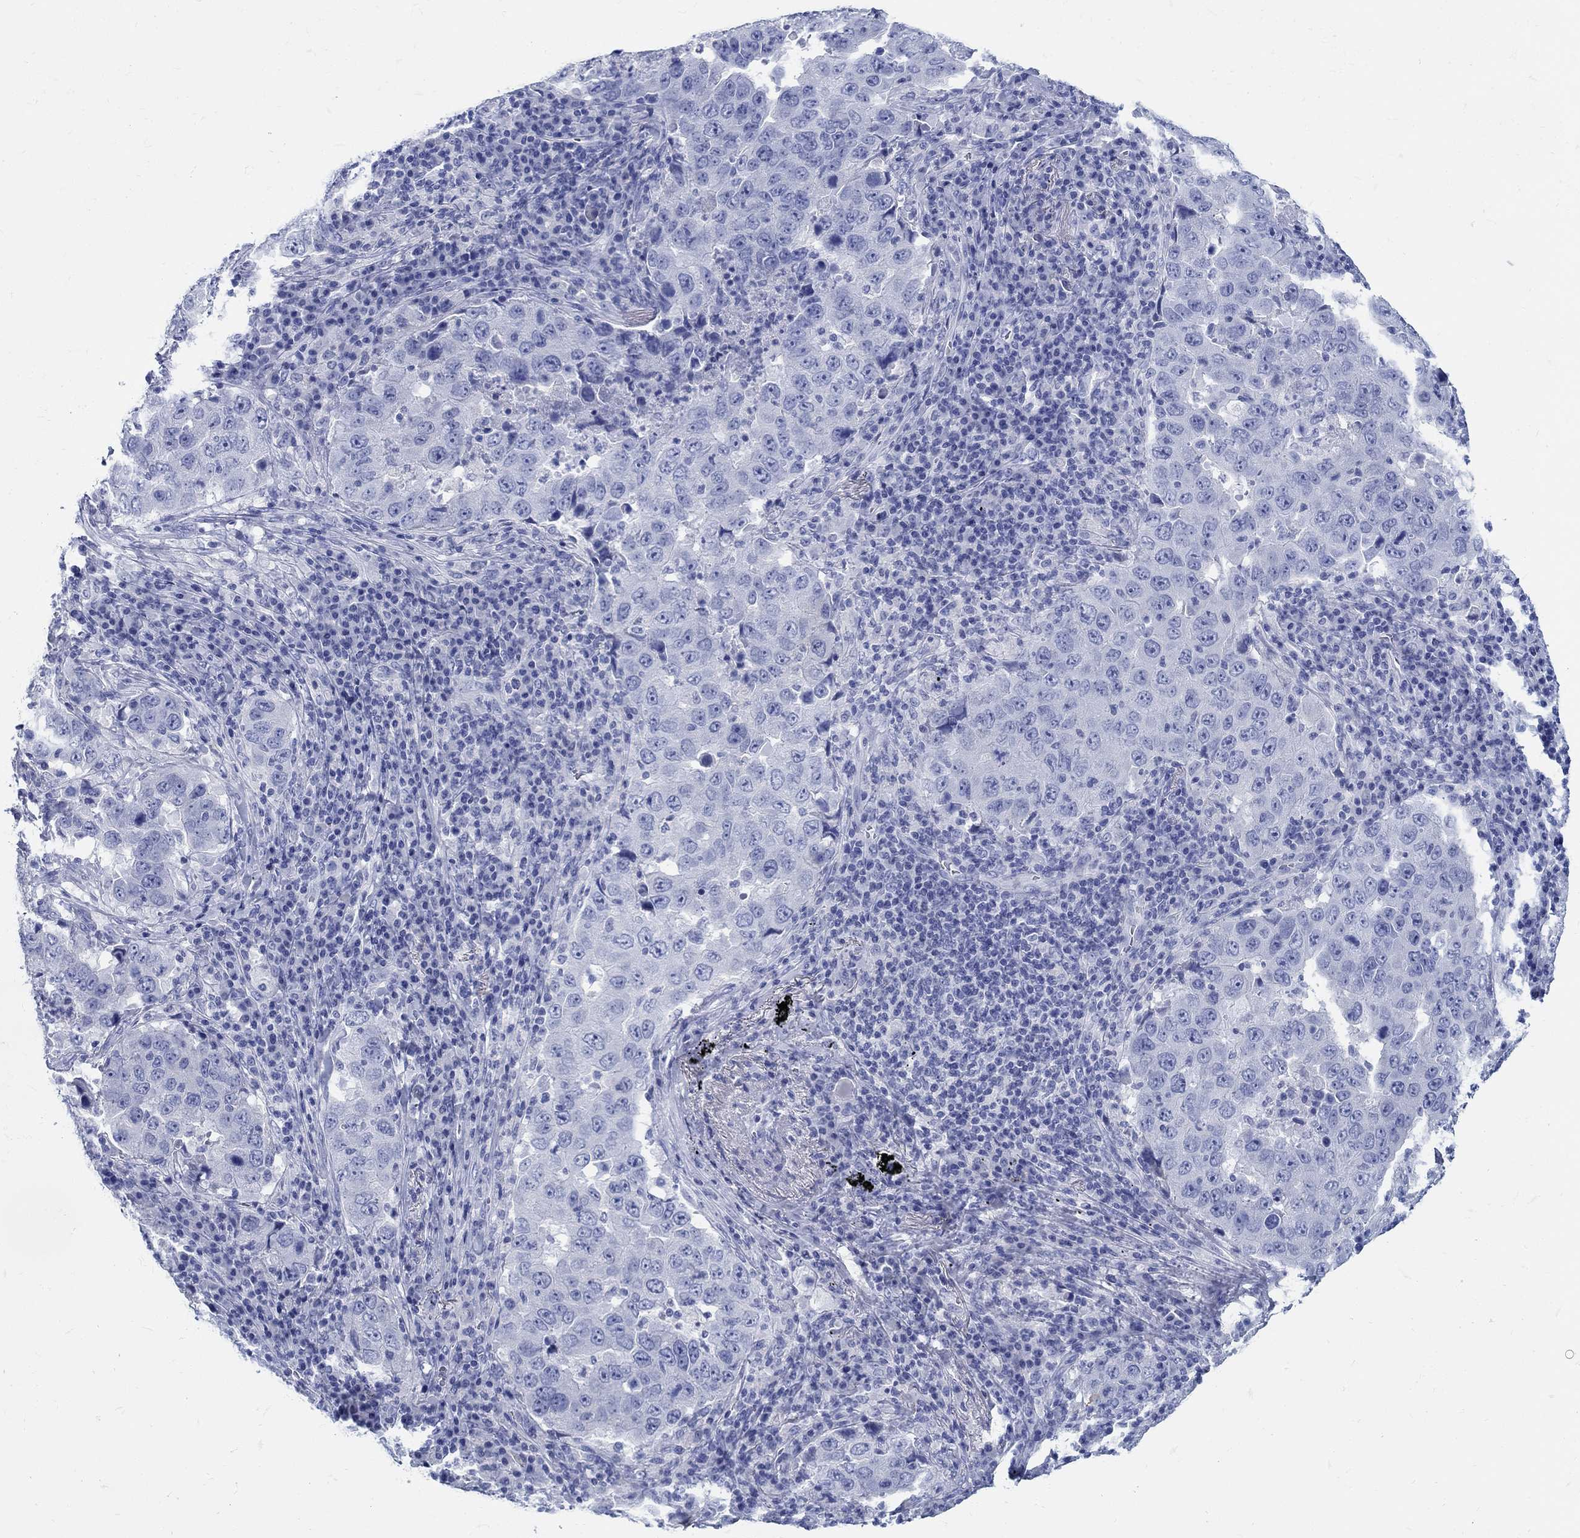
{"staining": {"intensity": "negative", "quantity": "none", "location": "none"}, "tissue": "lung cancer", "cell_type": "Tumor cells", "image_type": "cancer", "snomed": [{"axis": "morphology", "description": "Adenocarcinoma, NOS"}, {"axis": "topography", "description": "Lung"}], "caption": "IHC photomicrograph of human lung adenocarcinoma stained for a protein (brown), which exhibits no expression in tumor cells.", "gene": "FBXO2", "patient": {"sex": "male", "age": 73}}